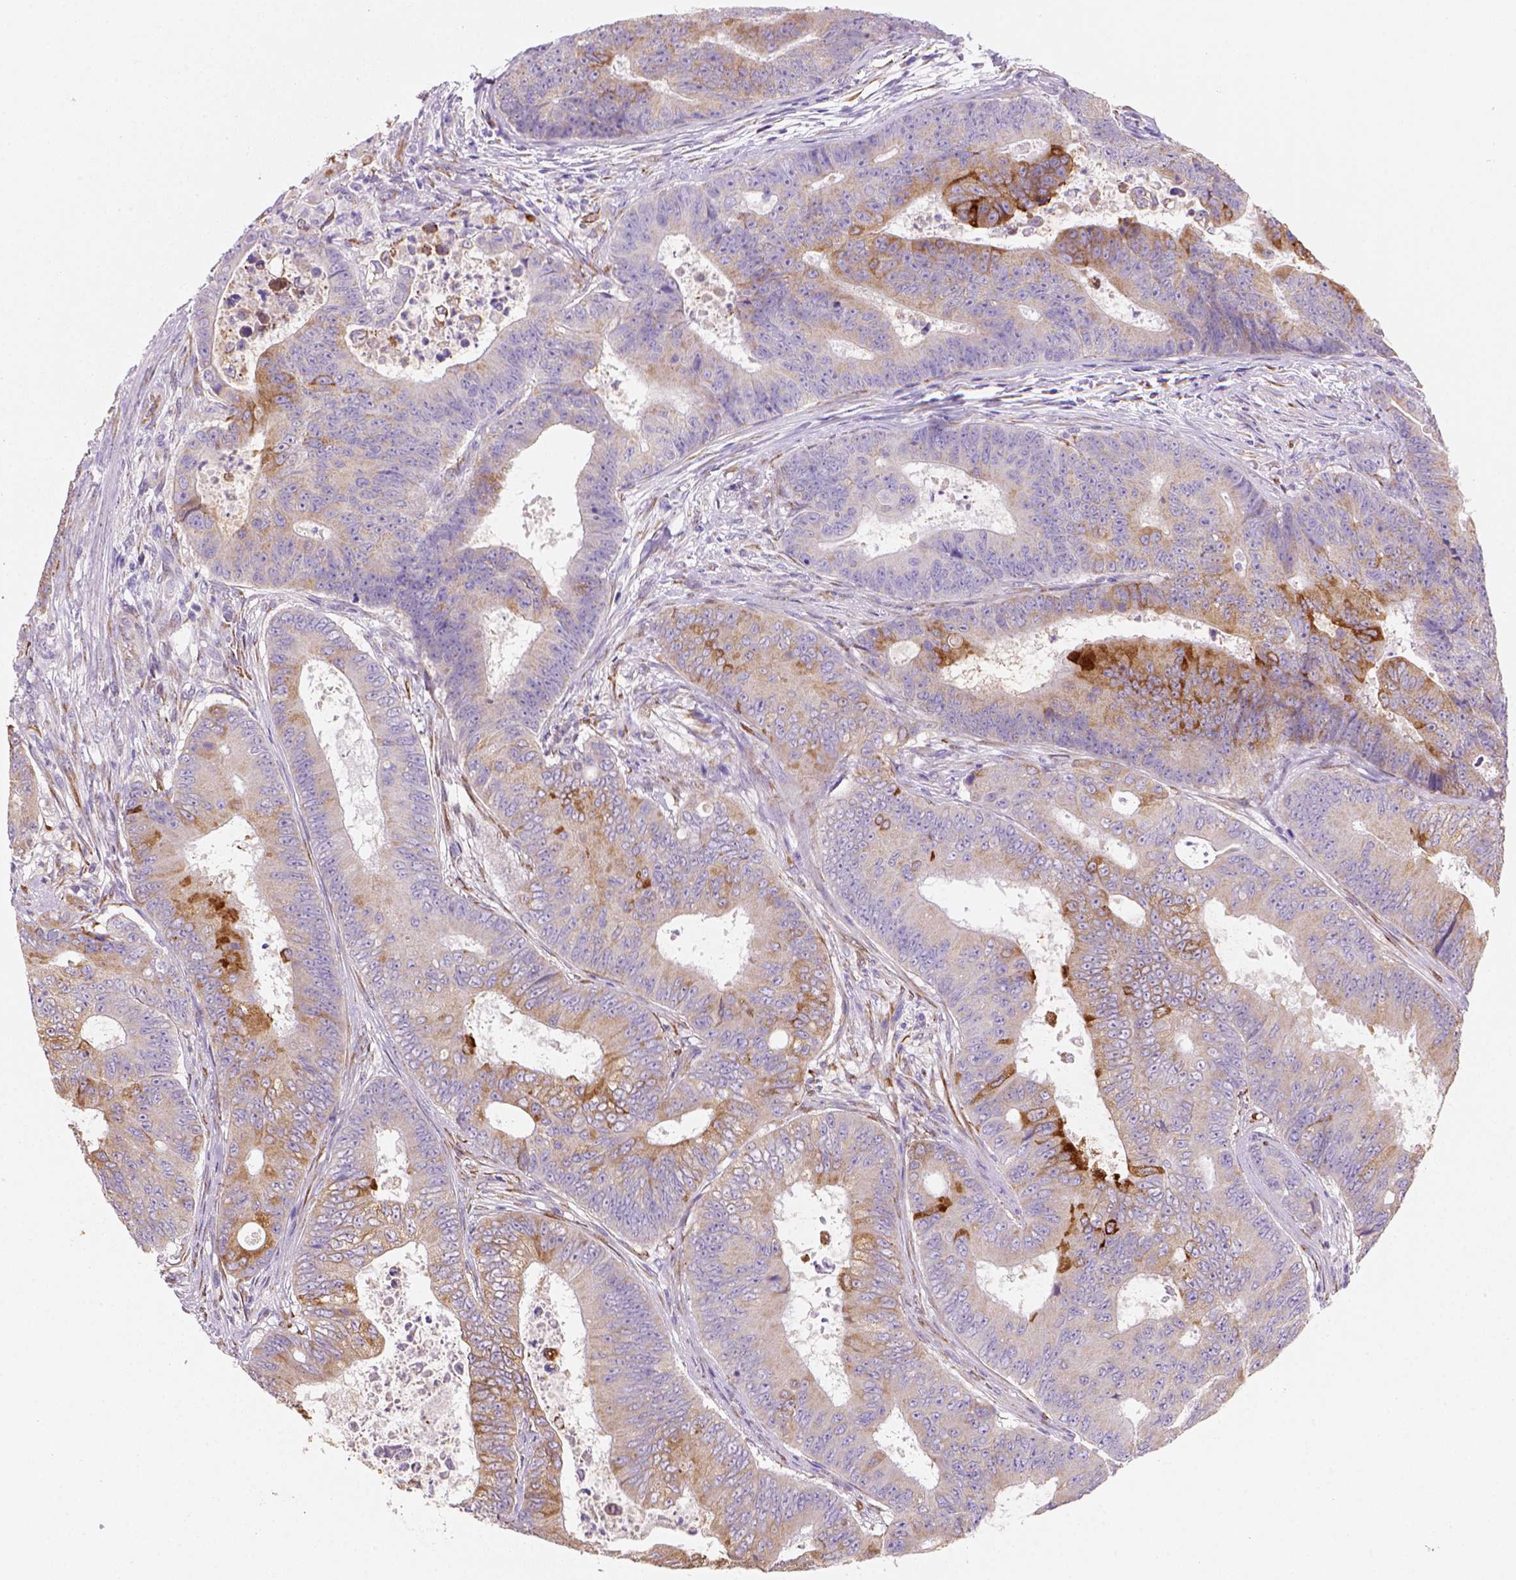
{"staining": {"intensity": "weak", "quantity": "25%-75%", "location": "cytoplasmic/membranous"}, "tissue": "colorectal cancer", "cell_type": "Tumor cells", "image_type": "cancer", "snomed": [{"axis": "morphology", "description": "Adenocarcinoma, NOS"}, {"axis": "topography", "description": "Colon"}], "caption": "Protein analysis of colorectal cancer tissue exhibits weak cytoplasmic/membranous staining in about 25%-75% of tumor cells.", "gene": "CES2", "patient": {"sex": "female", "age": 48}}